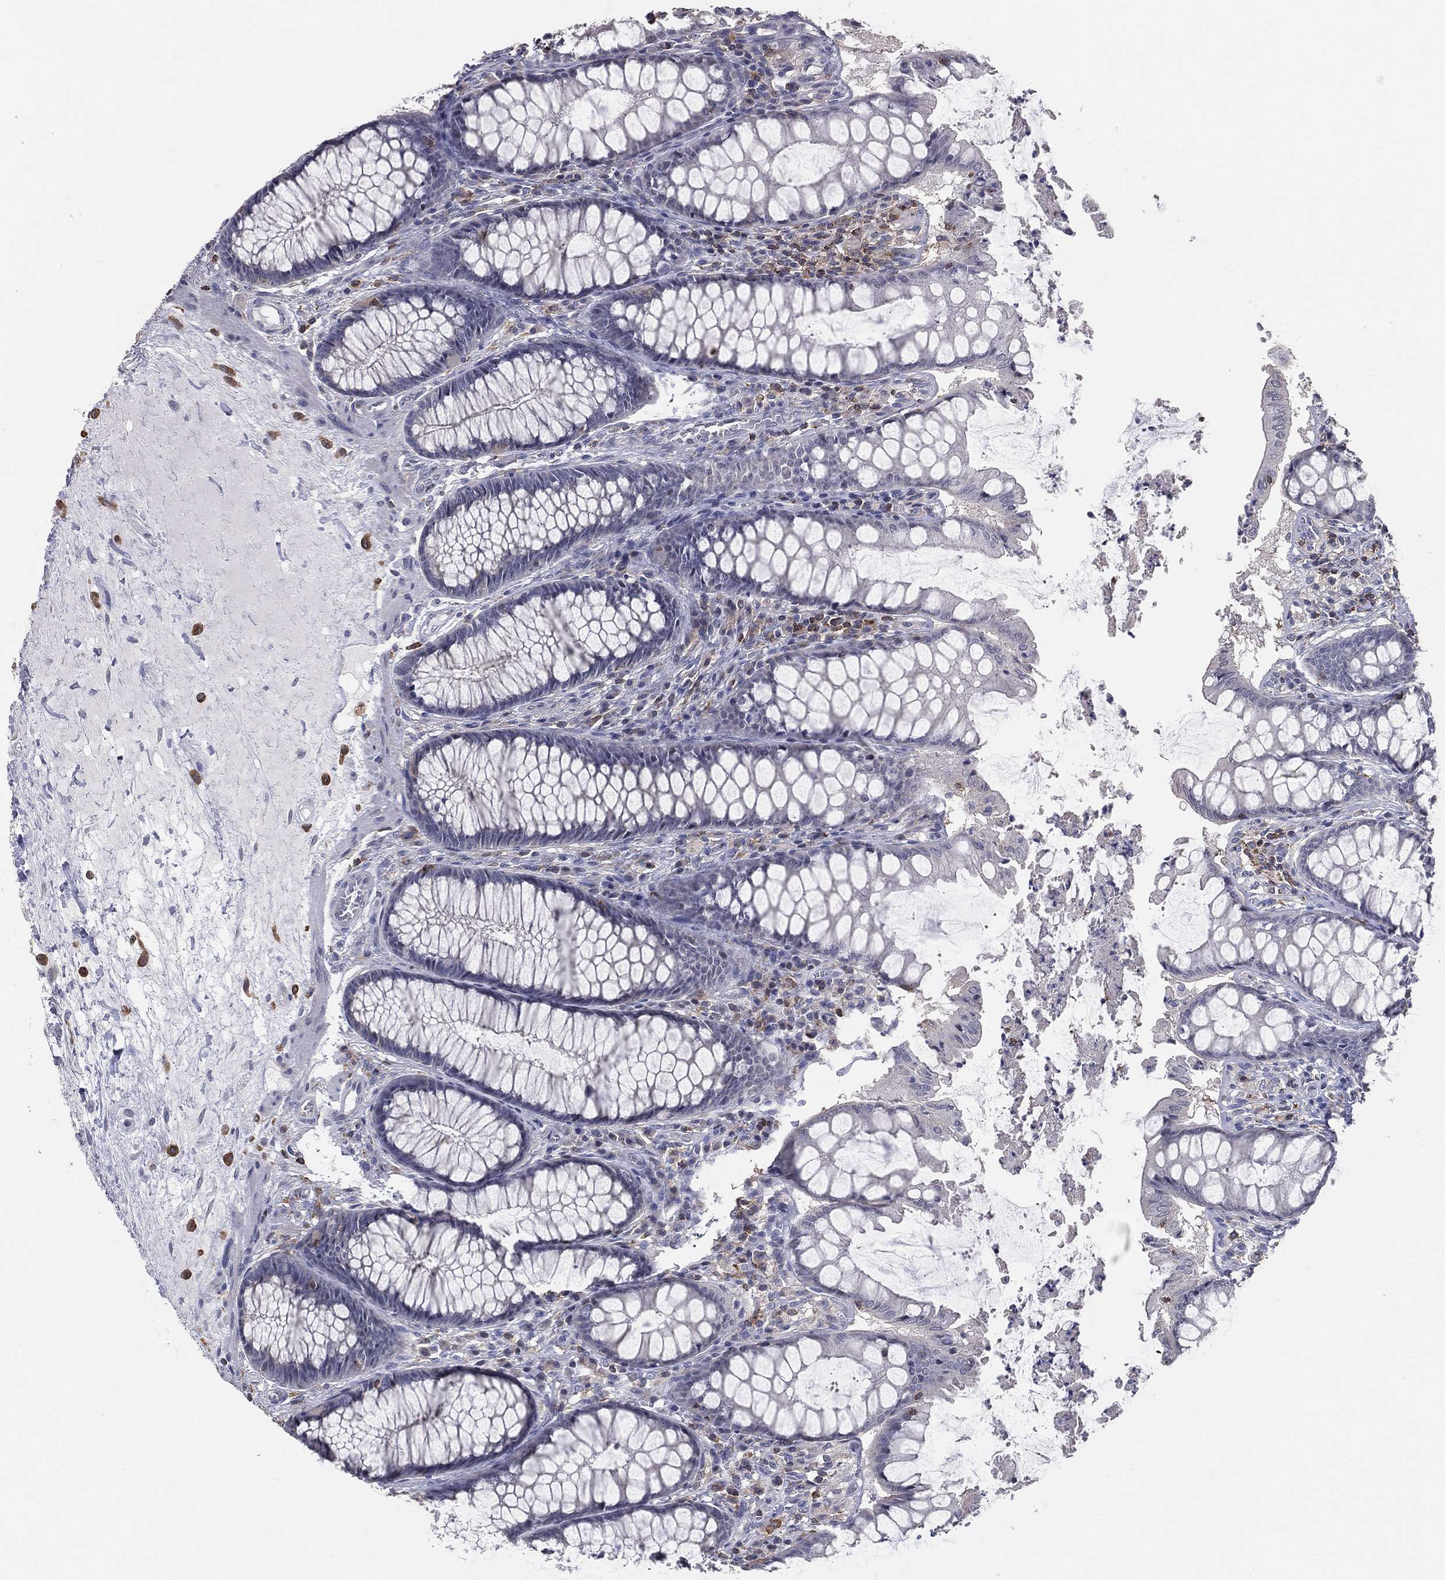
{"staining": {"intensity": "negative", "quantity": "none", "location": "none"}, "tissue": "colon", "cell_type": "Endothelial cells", "image_type": "normal", "snomed": [{"axis": "morphology", "description": "Normal tissue, NOS"}, {"axis": "topography", "description": "Colon"}], "caption": "Endothelial cells show no significant staining in normal colon. Brightfield microscopy of IHC stained with DAB (brown) and hematoxylin (blue), captured at high magnification.", "gene": "PSTPIP1", "patient": {"sex": "female", "age": 65}}